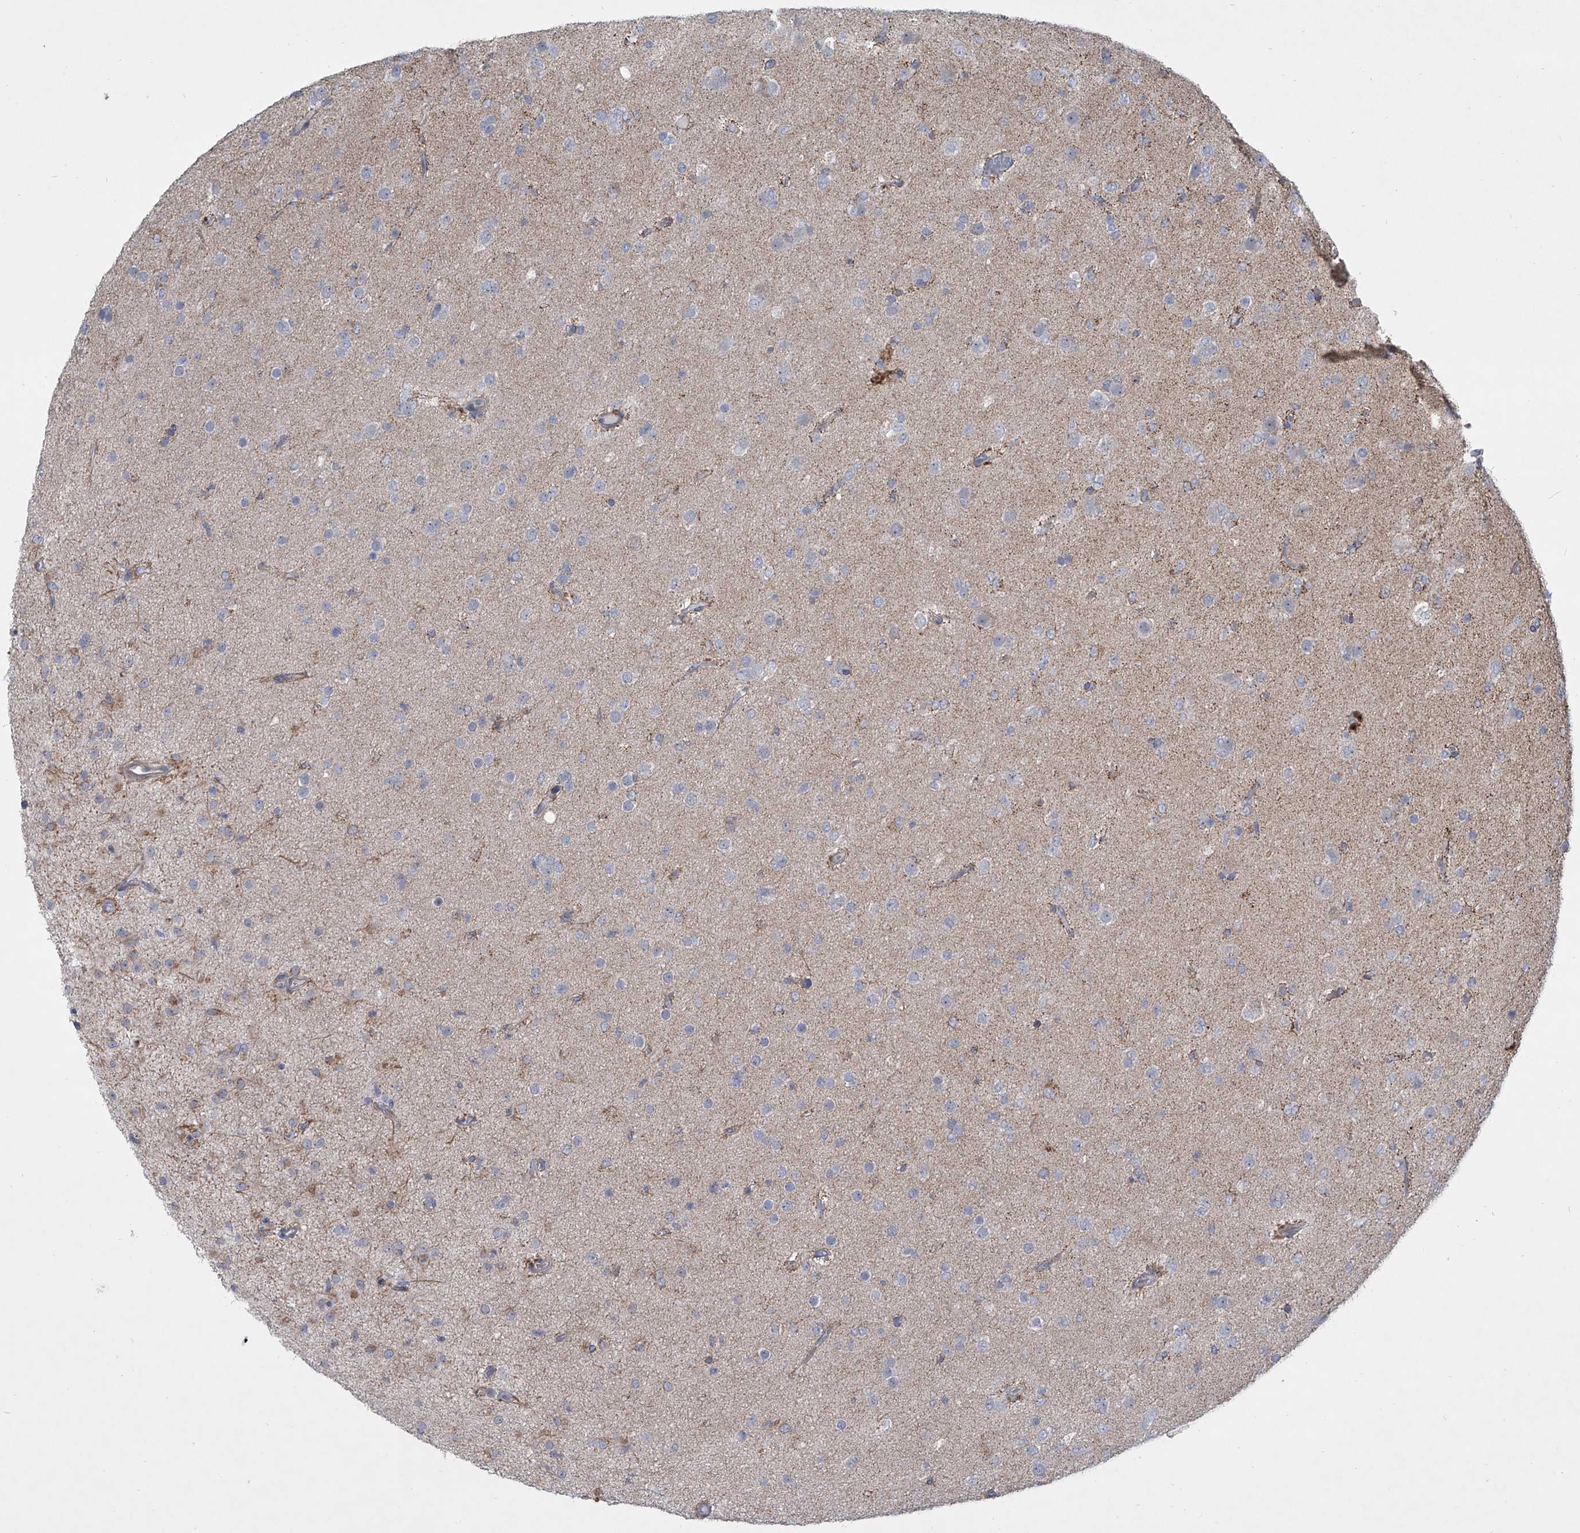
{"staining": {"intensity": "negative", "quantity": "none", "location": "none"}, "tissue": "glioma", "cell_type": "Tumor cells", "image_type": "cancer", "snomed": [{"axis": "morphology", "description": "Glioma, malignant, Low grade"}, {"axis": "topography", "description": "Brain"}], "caption": "Immunohistochemical staining of glioma exhibits no significant expression in tumor cells.", "gene": "HEATR6", "patient": {"sex": "male", "age": 65}}